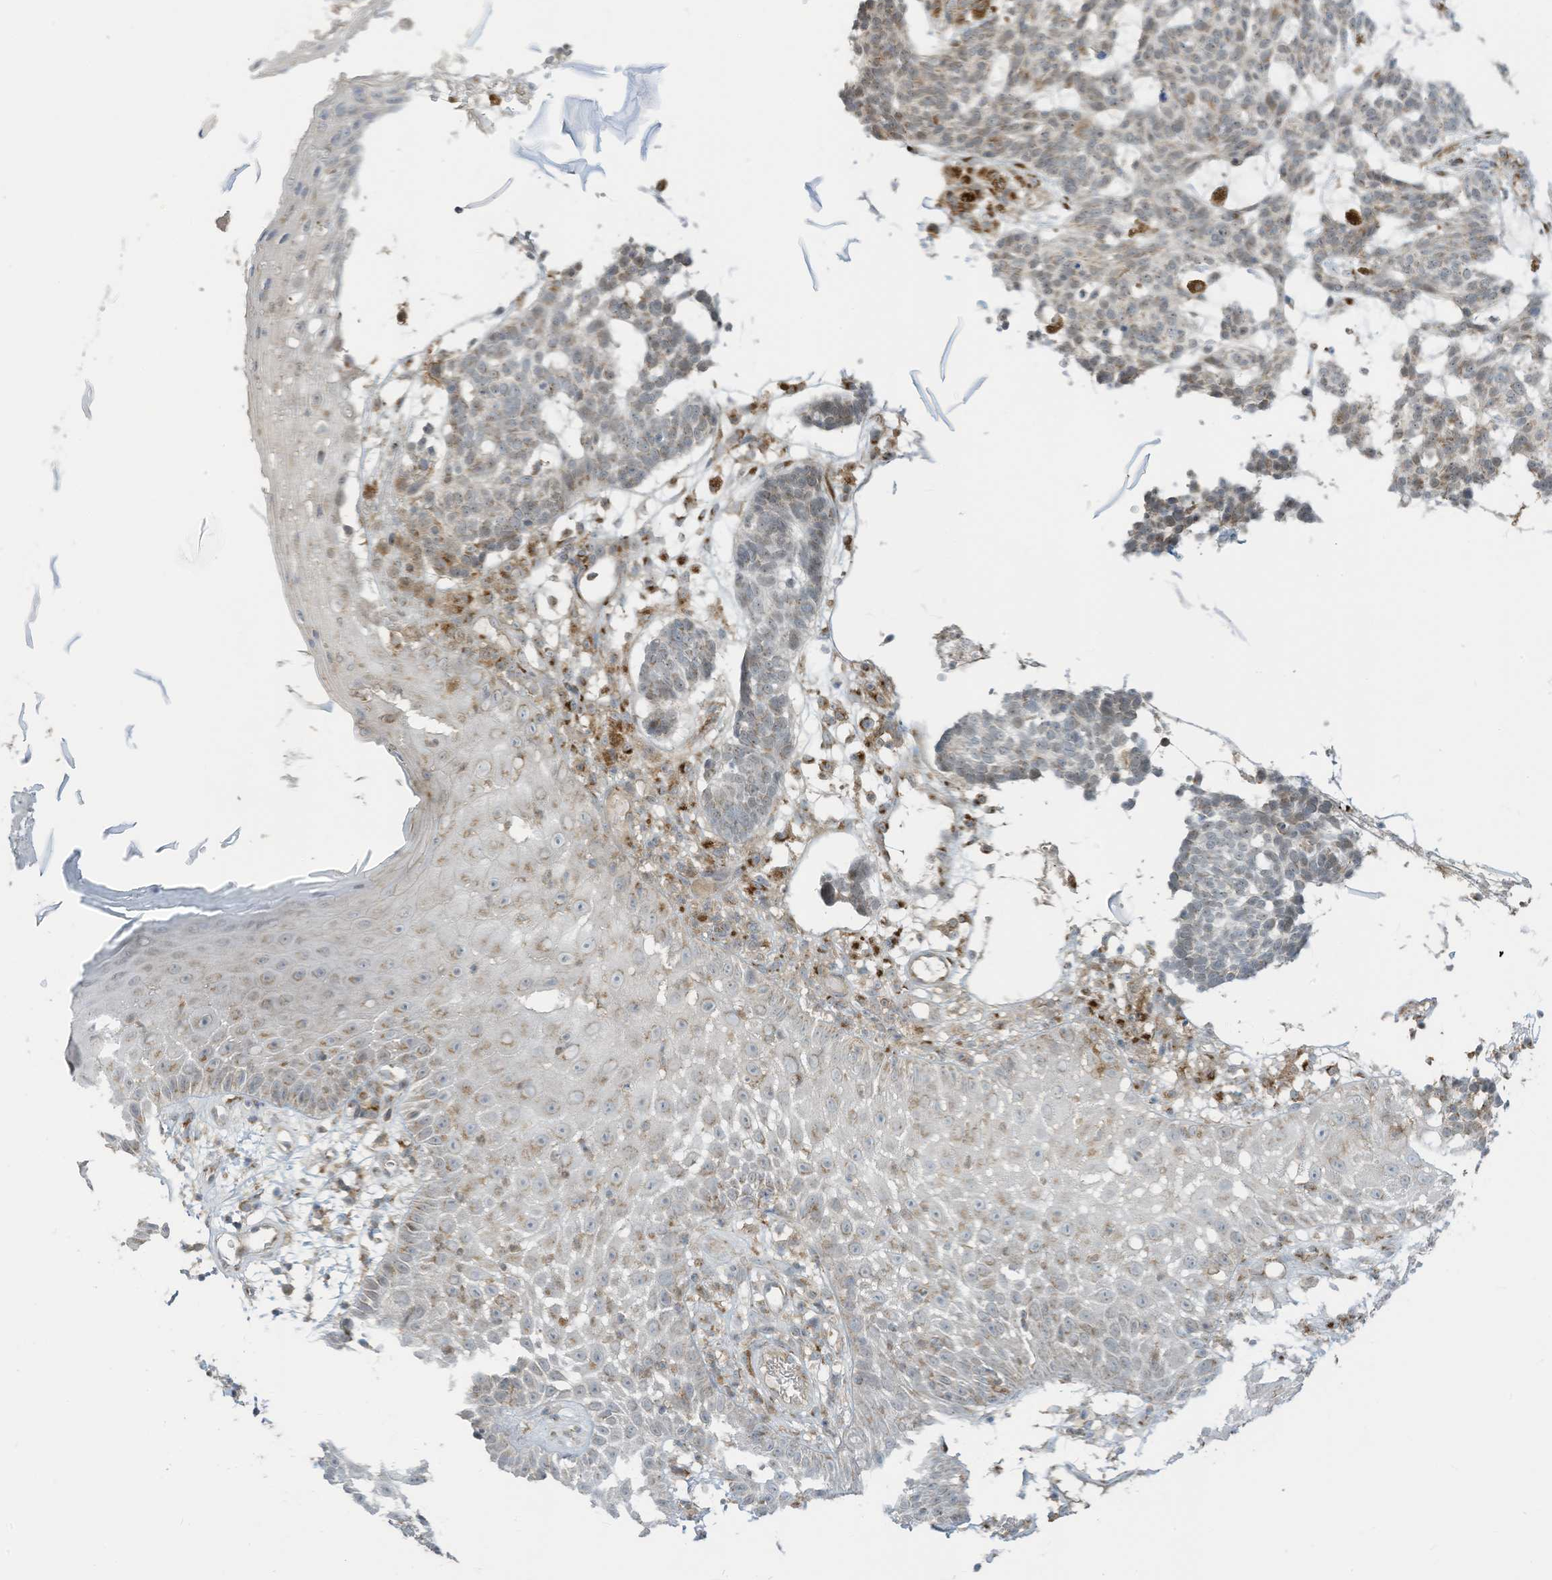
{"staining": {"intensity": "weak", "quantity": "<25%", "location": "cytoplasmic/membranous"}, "tissue": "skin cancer", "cell_type": "Tumor cells", "image_type": "cancer", "snomed": [{"axis": "morphology", "description": "Basal cell carcinoma"}, {"axis": "topography", "description": "Skin"}], "caption": "Immunohistochemical staining of human basal cell carcinoma (skin) displays no significant positivity in tumor cells.", "gene": "PARVG", "patient": {"sex": "male", "age": 85}}